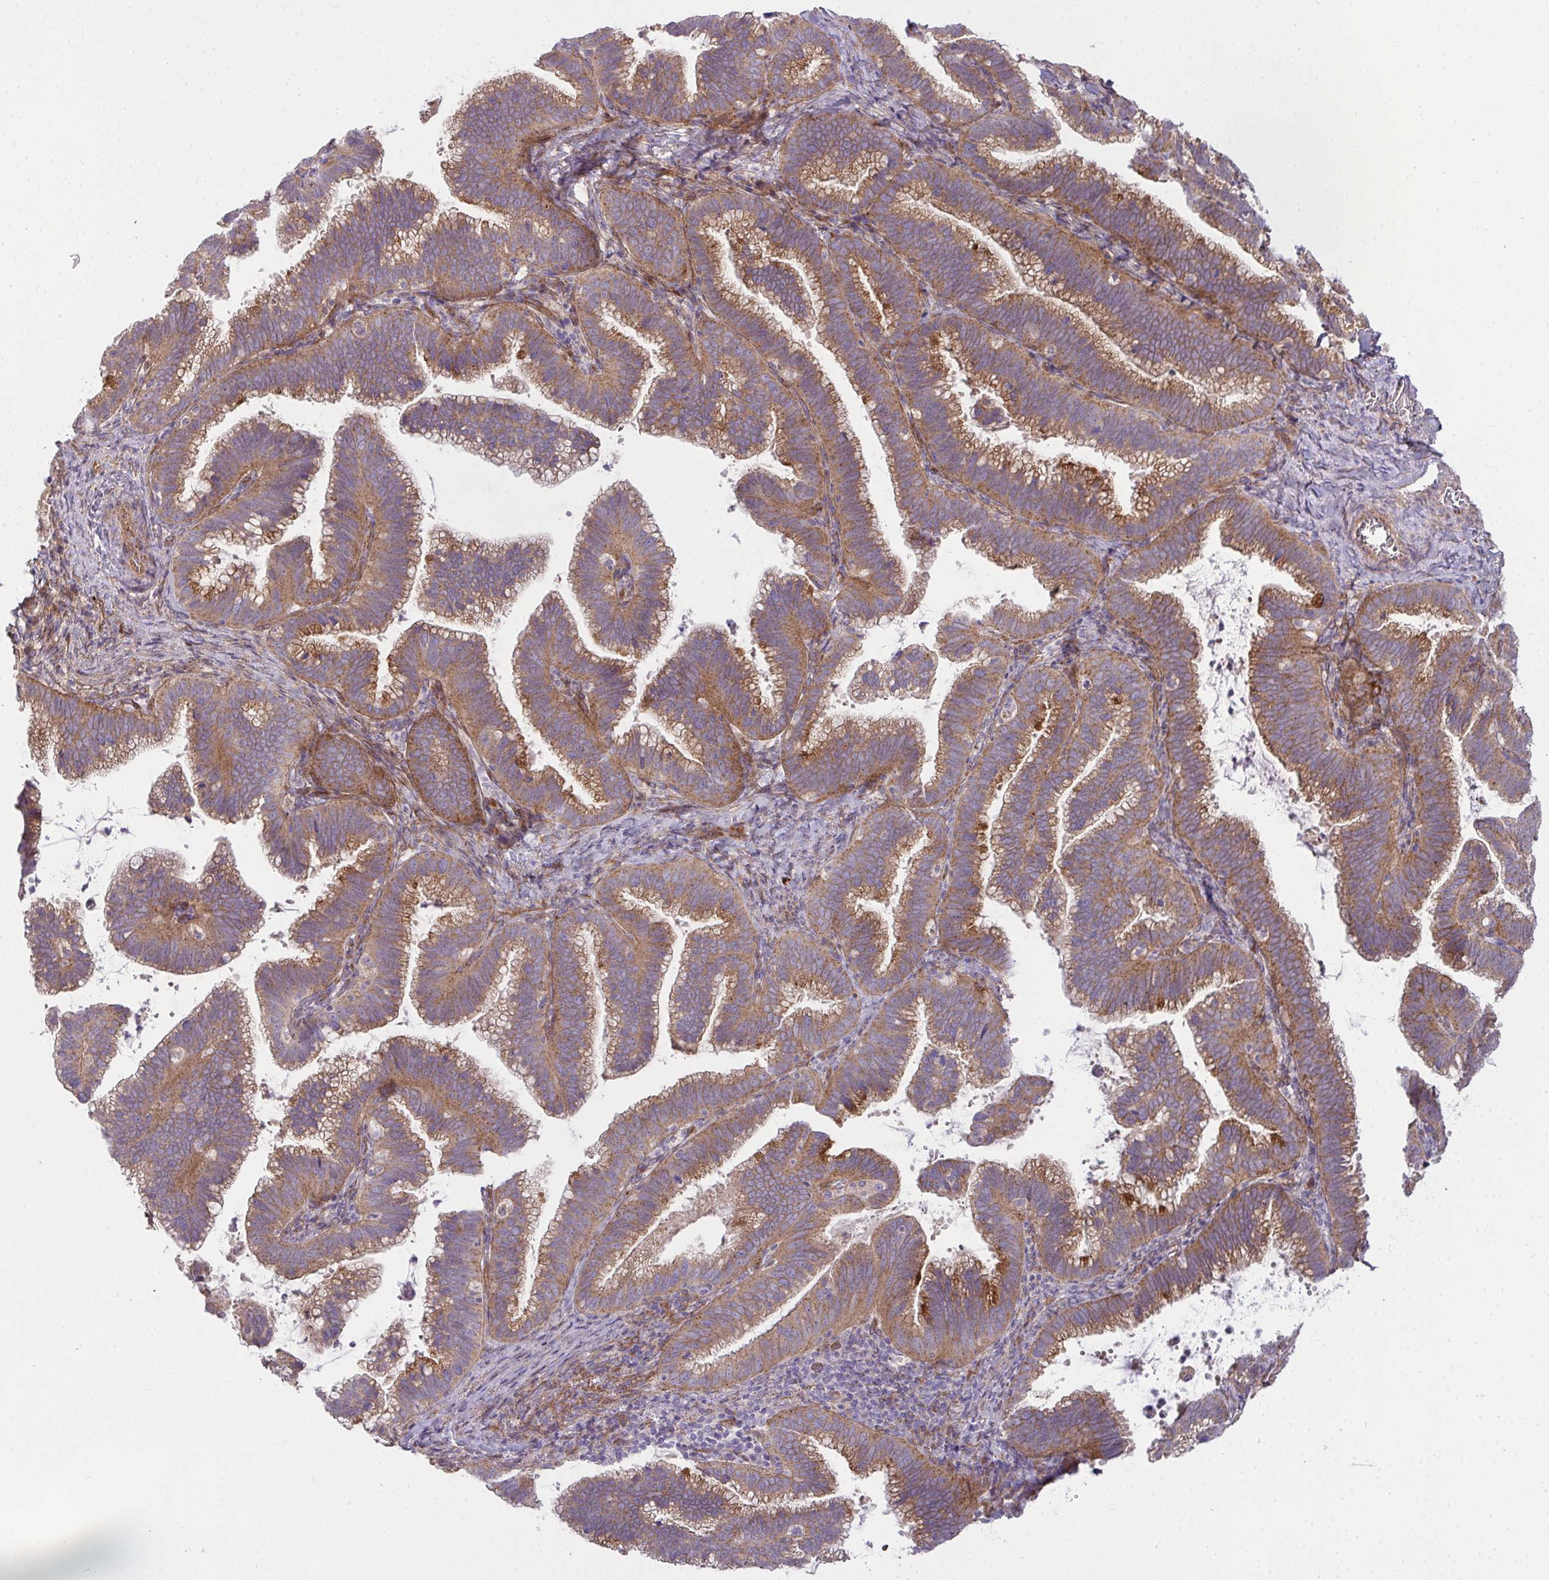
{"staining": {"intensity": "moderate", "quantity": ">75%", "location": "cytoplasmic/membranous"}, "tissue": "cervical cancer", "cell_type": "Tumor cells", "image_type": "cancer", "snomed": [{"axis": "morphology", "description": "Adenocarcinoma, NOS"}, {"axis": "topography", "description": "Cervix"}], "caption": "This image displays IHC staining of human cervical adenocarcinoma, with medium moderate cytoplasmic/membranous positivity in about >75% of tumor cells.", "gene": "SH2D1B", "patient": {"sex": "female", "age": 61}}